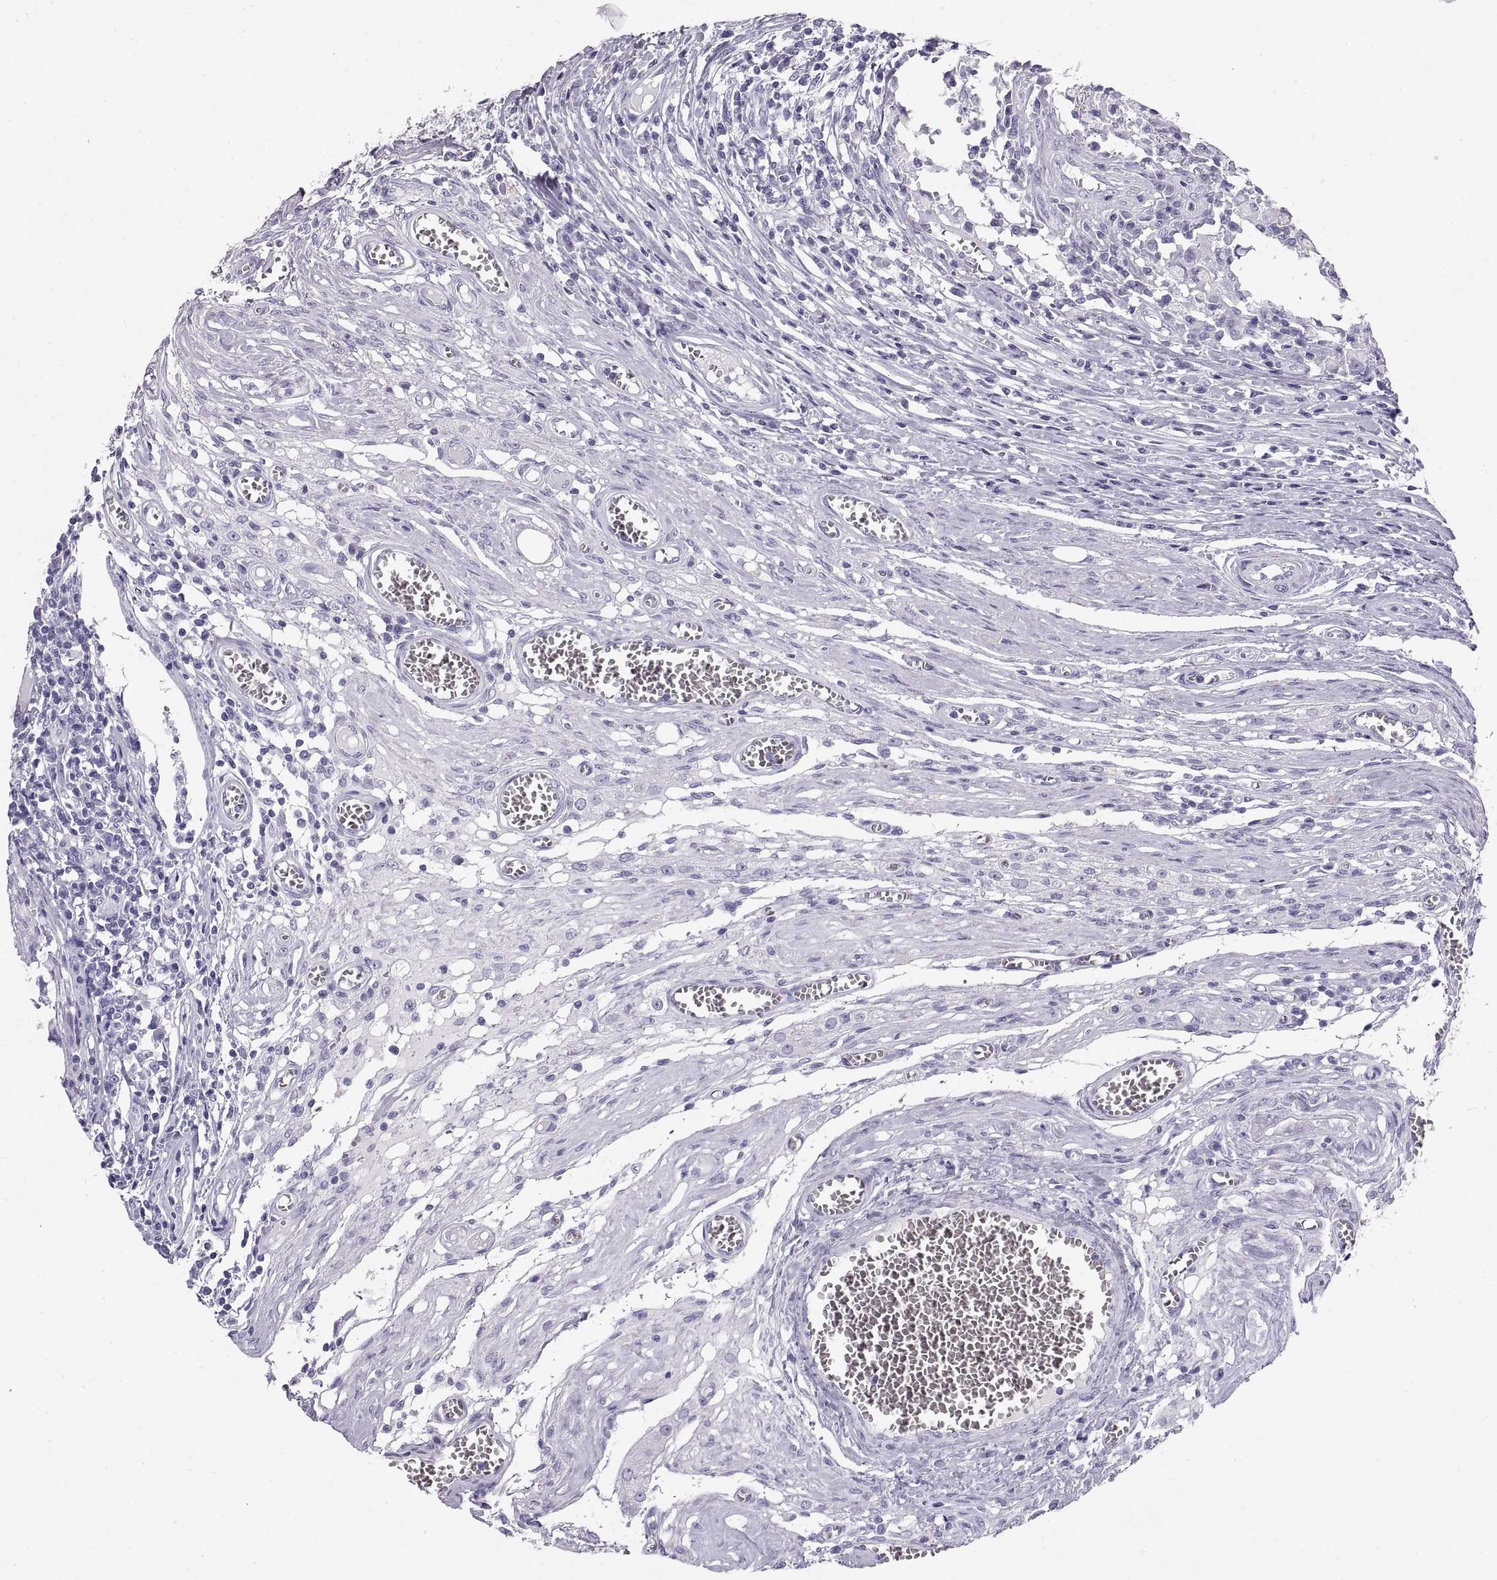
{"staining": {"intensity": "negative", "quantity": "none", "location": "none"}, "tissue": "testis cancer", "cell_type": "Tumor cells", "image_type": "cancer", "snomed": [{"axis": "morphology", "description": "Carcinoma, Embryonal, NOS"}, {"axis": "topography", "description": "Testis"}], "caption": "Micrograph shows no protein expression in tumor cells of testis cancer tissue.", "gene": "RLBP1", "patient": {"sex": "male", "age": 36}}